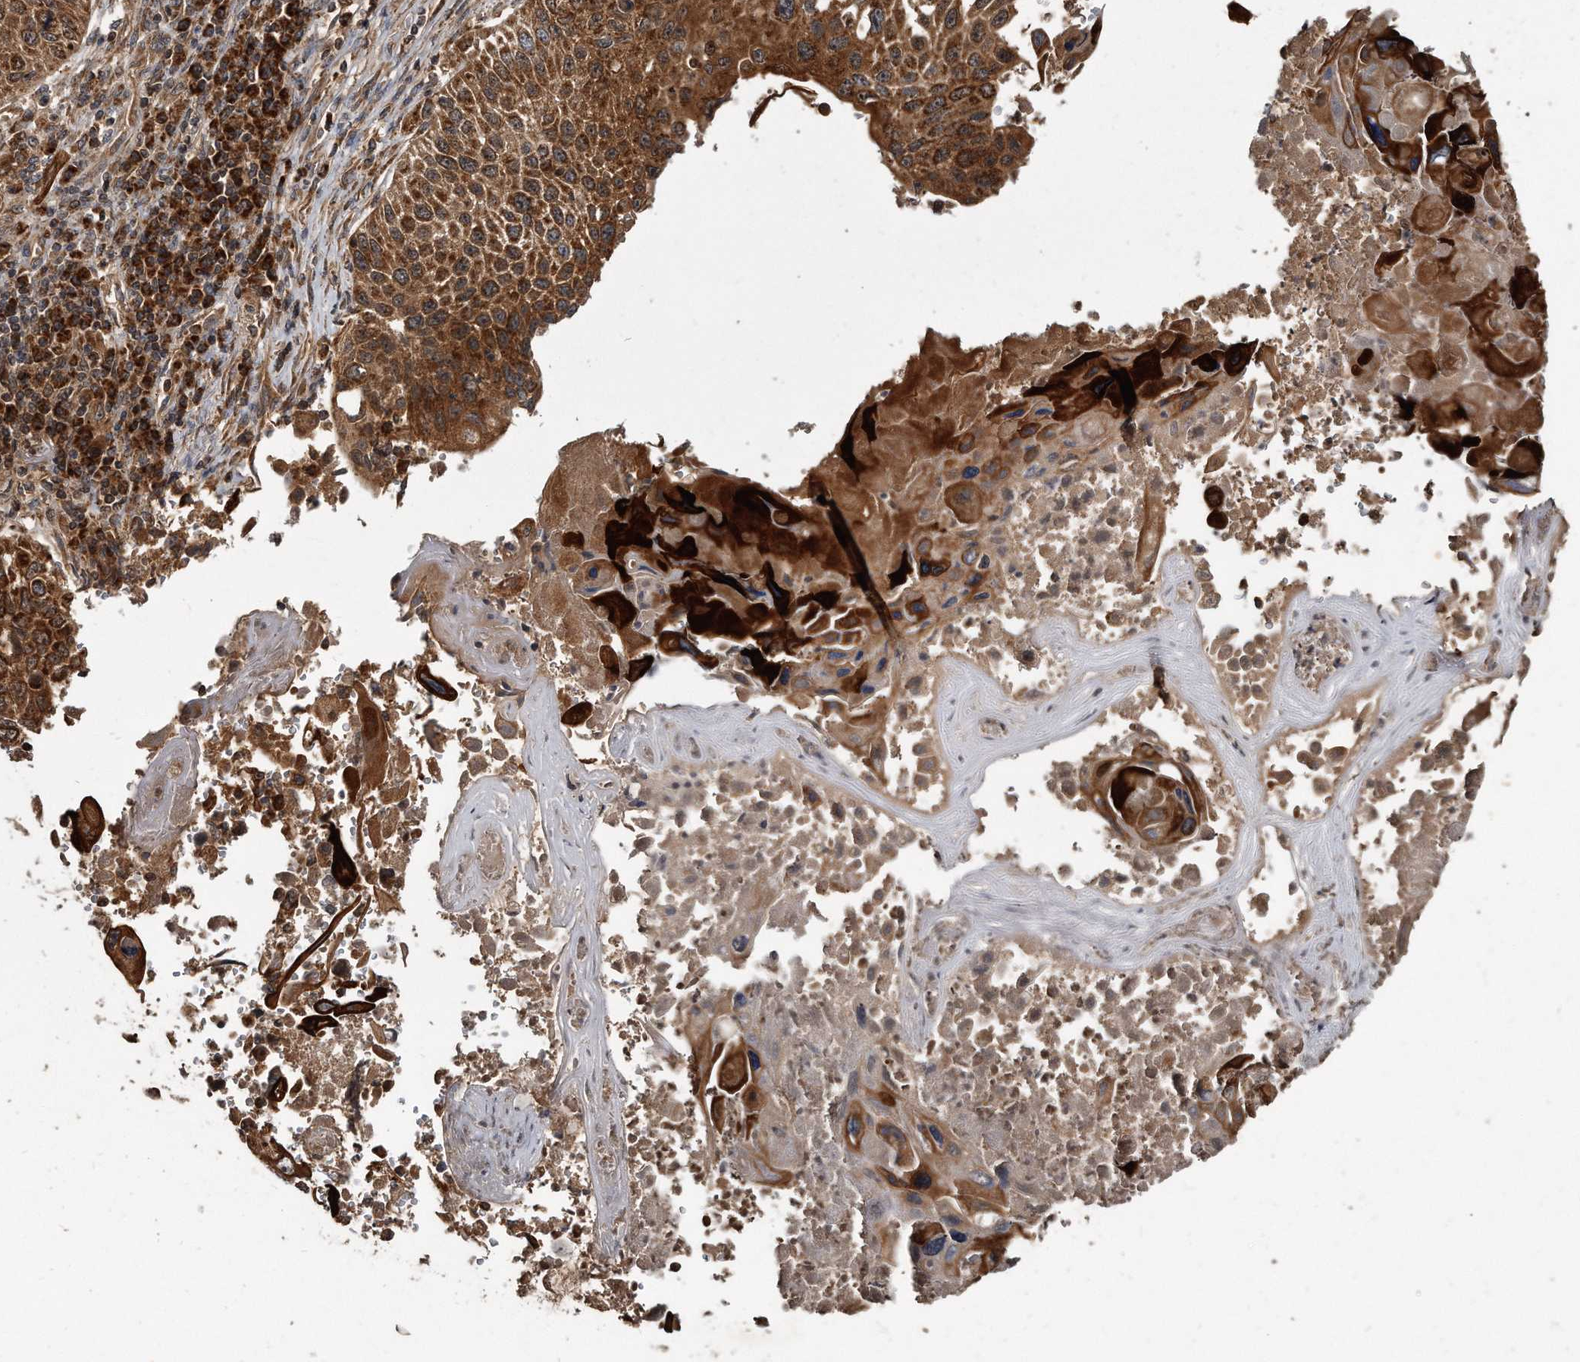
{"staining": {"intensity": "strong", "quantity": ">75%", "location": "cytoplasmic/membranous"}, "tissue": "lung cancer", "cell_type": "Tumor cells", "image_type": "cancer", "snomed": [{"axis": "morphology", "description": "Squamous cell carcinoma, NOS"}, {"axis": "topography", "description": "Lung"}], "caption": "Lung cancer (squamous cell carcinoma) stained with DAB immunohistochemistry exhibits high levels of strong cytoplasmic/membranous expression in about >75% of tumor cells. Nuclei are stained in blue.", "gene": "FAM136A", "patient": {"sex": "male", "age": 61}}